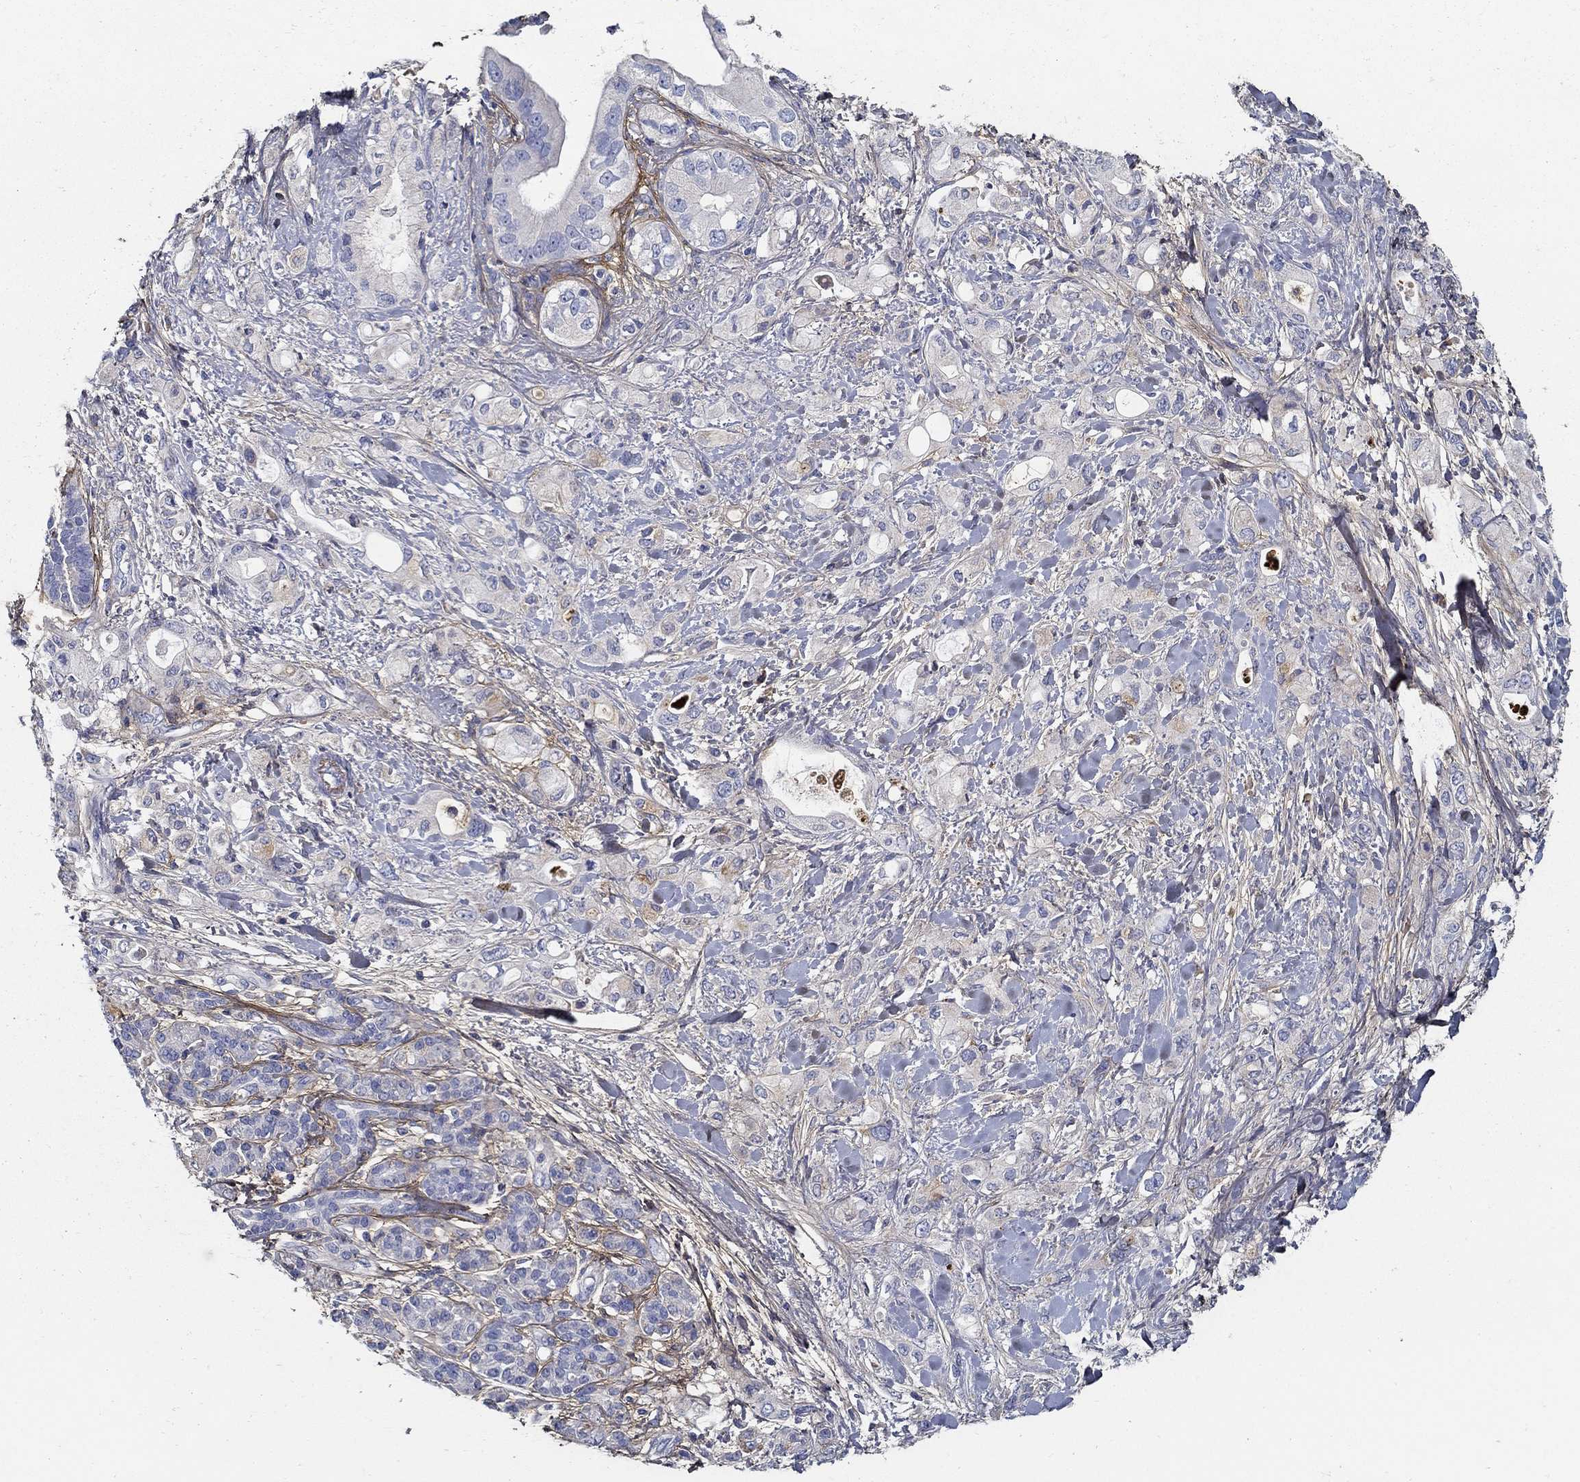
{"staining": {"intensity": "negative", "quantity": "none", "location": "none"}, "tissue": "pancreatic cancer", "cell_type": "Tumor cells", "image_type": "cancer", "snomed": [{"axis": "morphology", "description": "Adenocarcinoma, NOS"}, {"axis": "topography", "description": "Pancreas"}], "caption": "This is a micrograph of immunohistochemistry (IHC) staining of pancreatic cancer (adenocarcinoma), which shows no positivity in tumor cells.", "gene": "TGFBI", "patient": {"sex": "female", "age": 56}}